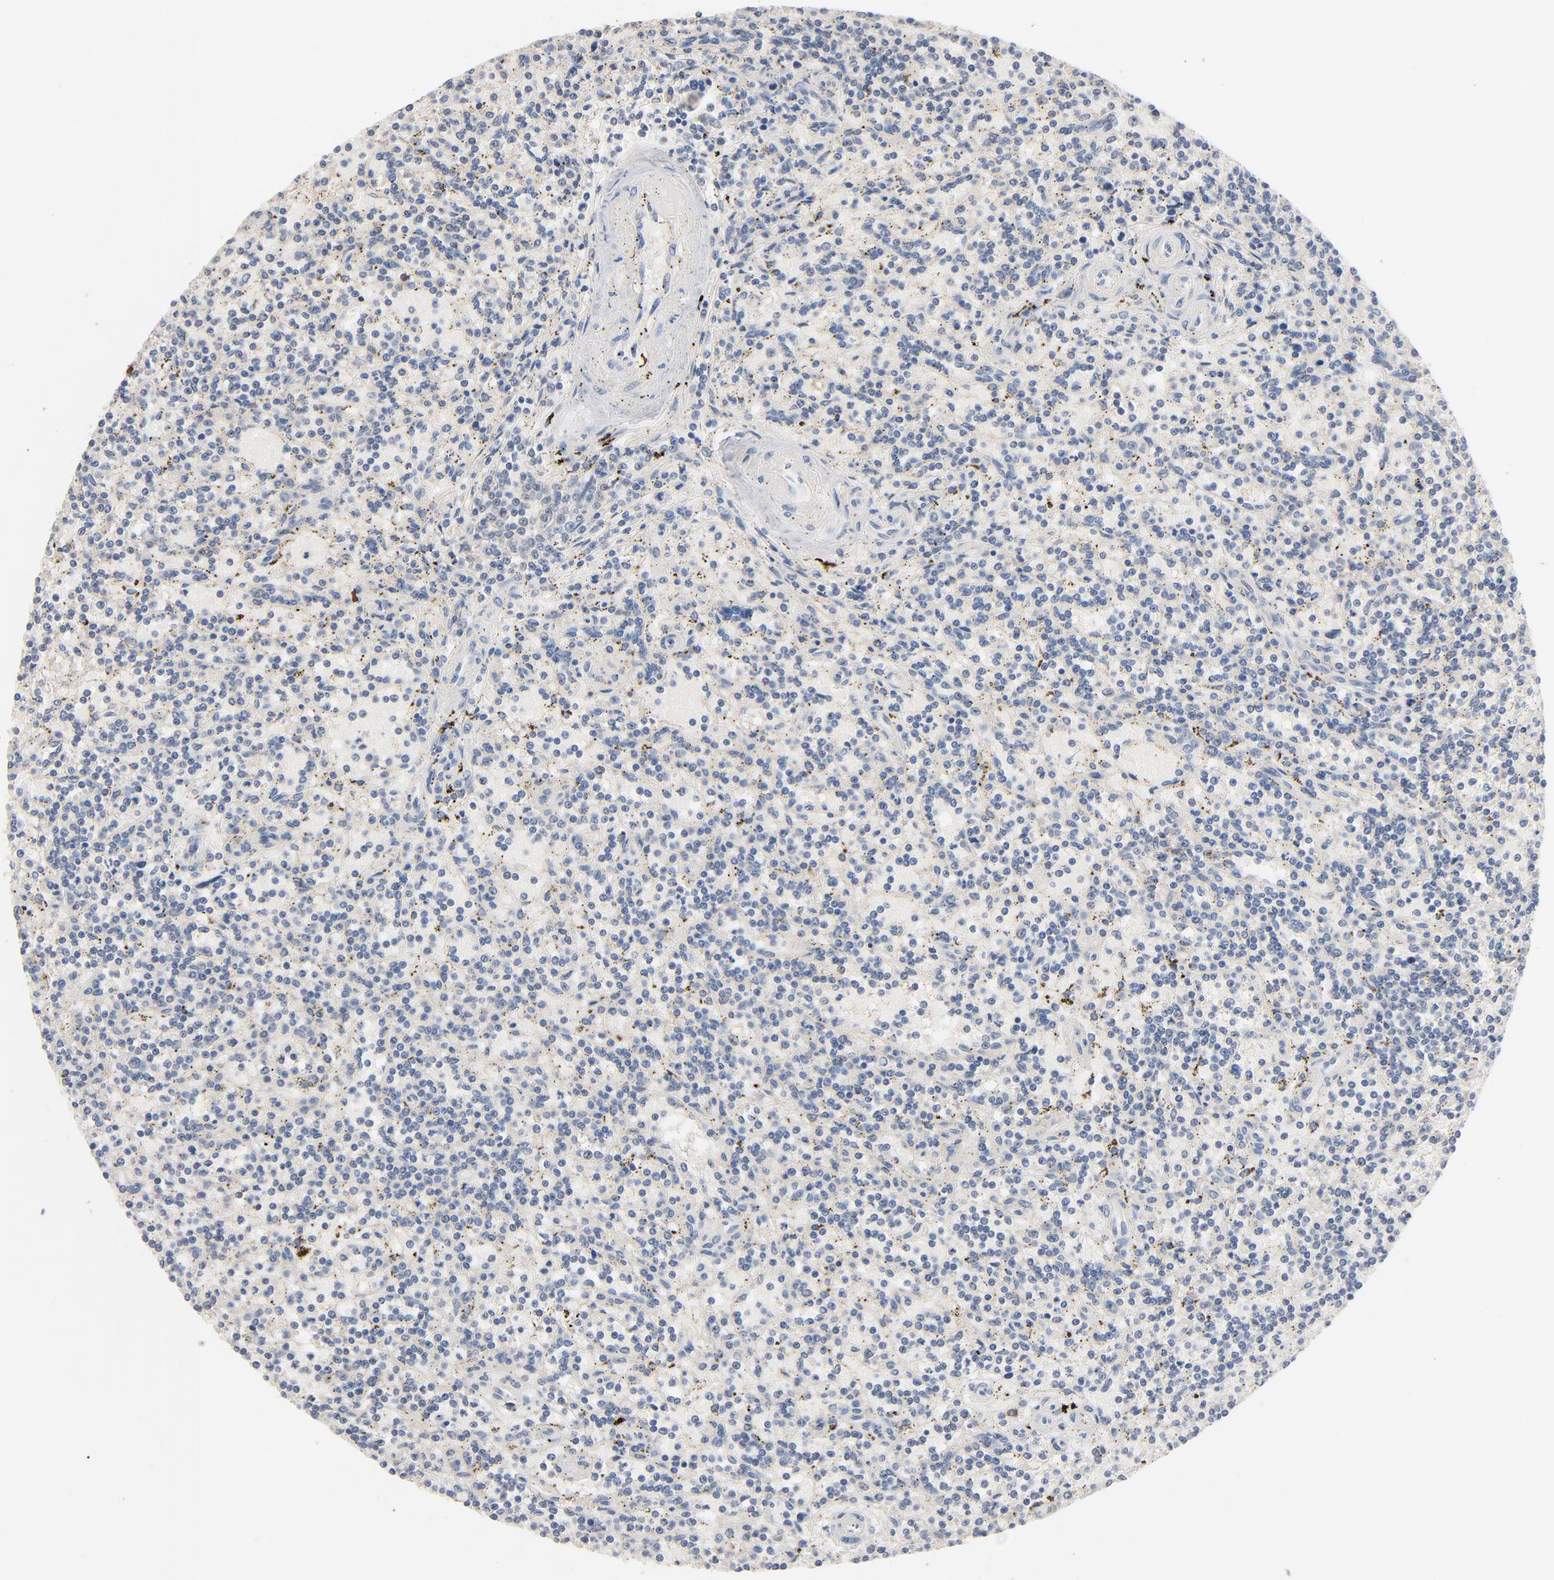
{"staining": {"intensity": "negative", "quantity": "none", "location": "none"}, "tissue": "lymphoma", "cell_type": "Tumor cells", "image_type": "cancer", "snomed": [{"axis": "morphology", "description": "Malignant lymphoma, non-Hodgkin's type, Low grade"}, {"axis": "topography", "description": "Spleen"}], "caption": "Immunohistochemistry of lymphoma displays no expression in tumor cells.", "gene": "ZDHHC8", "patient": {"sex": "male", "age": 73}}